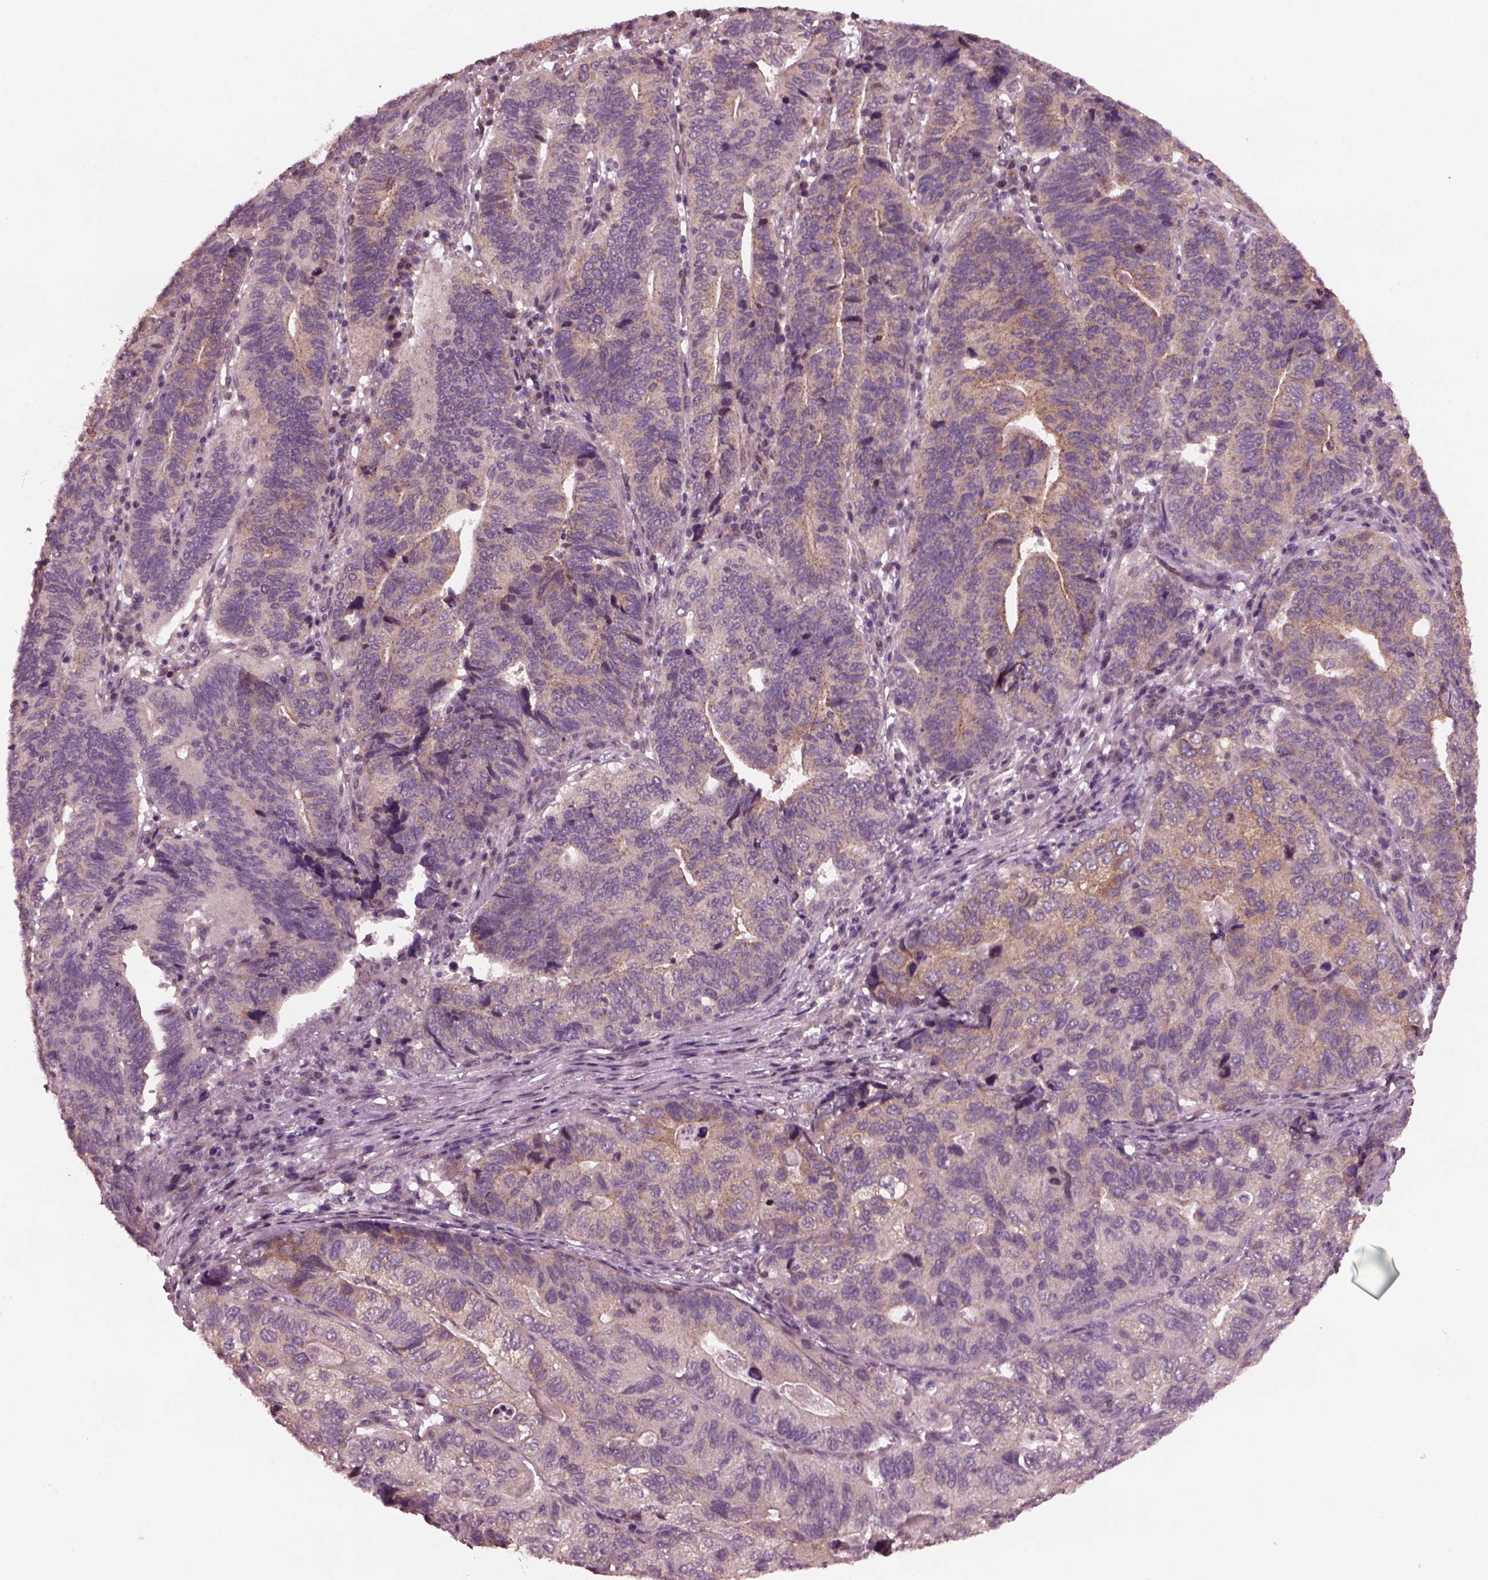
{"staining": {"intensity": "weak", "quantity": ">75%", "location": "cytoplasmic/membranous"}, "tissue": "stomach cancer", "cell_type": "Tumor cells", "image_type": "cancer", "snomed": [{"axis": "morphology", "description": "Adenocarcinoma, NOS"}, {"axis": "topography", "description": "Stomach, upper"}], "caption": "IHC (DAB (3,3'-diaminobenzidine)) staining of human stomach cancer (adenocarcinoma) demonstrates weak cytoplasmic/membranous protein staining in about >75% of tumor cells. (Stains: DAB in brown, nuclei in blue, Microscopy: brightfield microscopy at high magnification).", "gene": "TUBG1", "patient": {"sex": "female", "age": 67}}